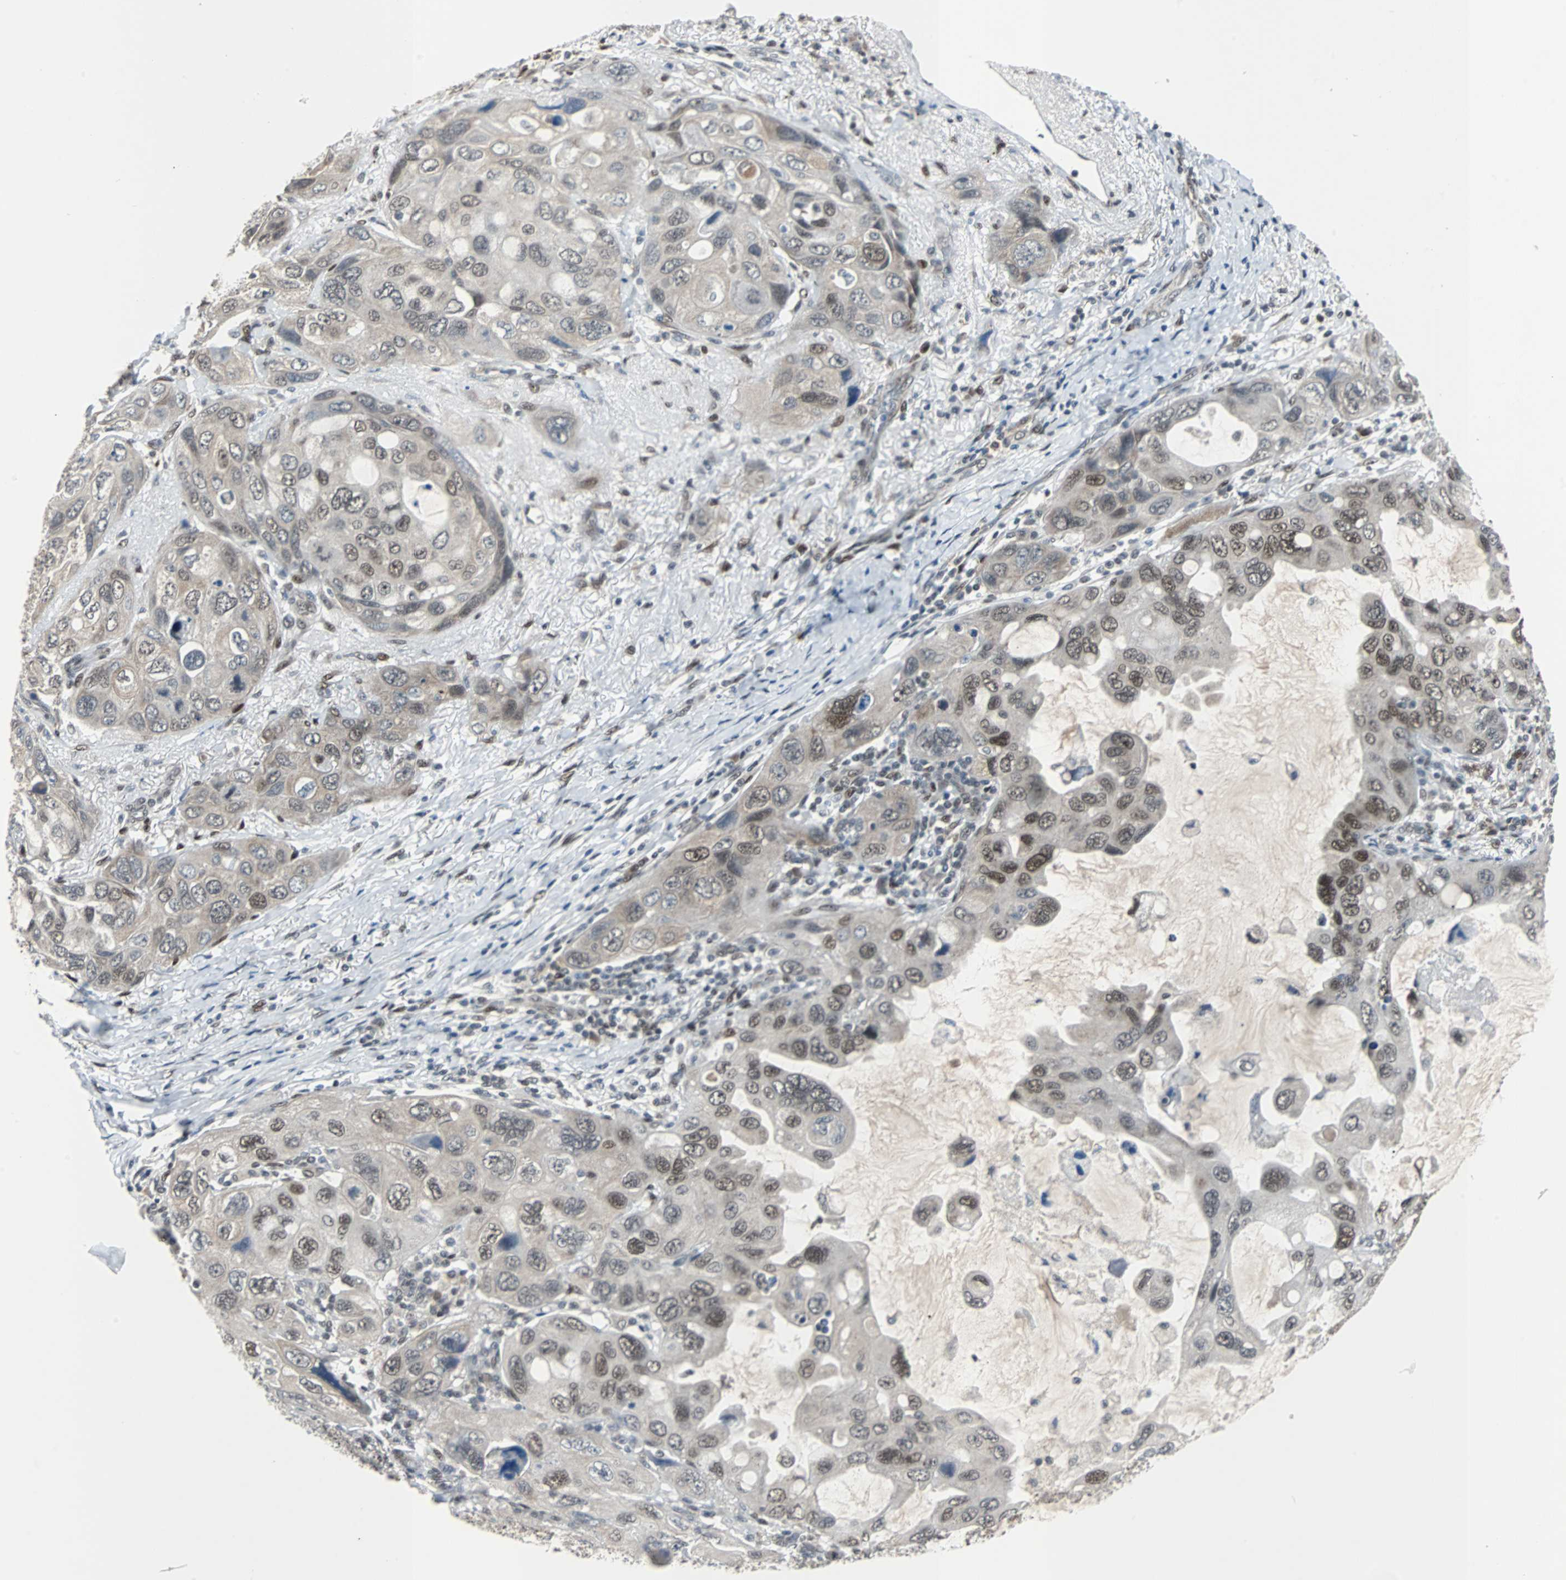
{"staining": {"intensity": "moderate", "quantity": "25%-75%", "location": "cytoplasmic/membranous,nuclear"}, "tissue": "lung cancer", "cell_type": "Tumor cells", "image_type": "cancer", "snomed": [{"axis": "morphology", "description": "Squamous cell carcinoma, NOS"}, {"axis": "topography", "description": "Lung"}], "caption": "Lung squamous cell carcinoma tissue displays moderate cytoplasmic/membranous and nuclear staining in approximately 25%-75% of tumor cells, visualized by immunohistochemistry.", "gene": "ZHX2", "patient": {"sex": "female", "age": 73}}